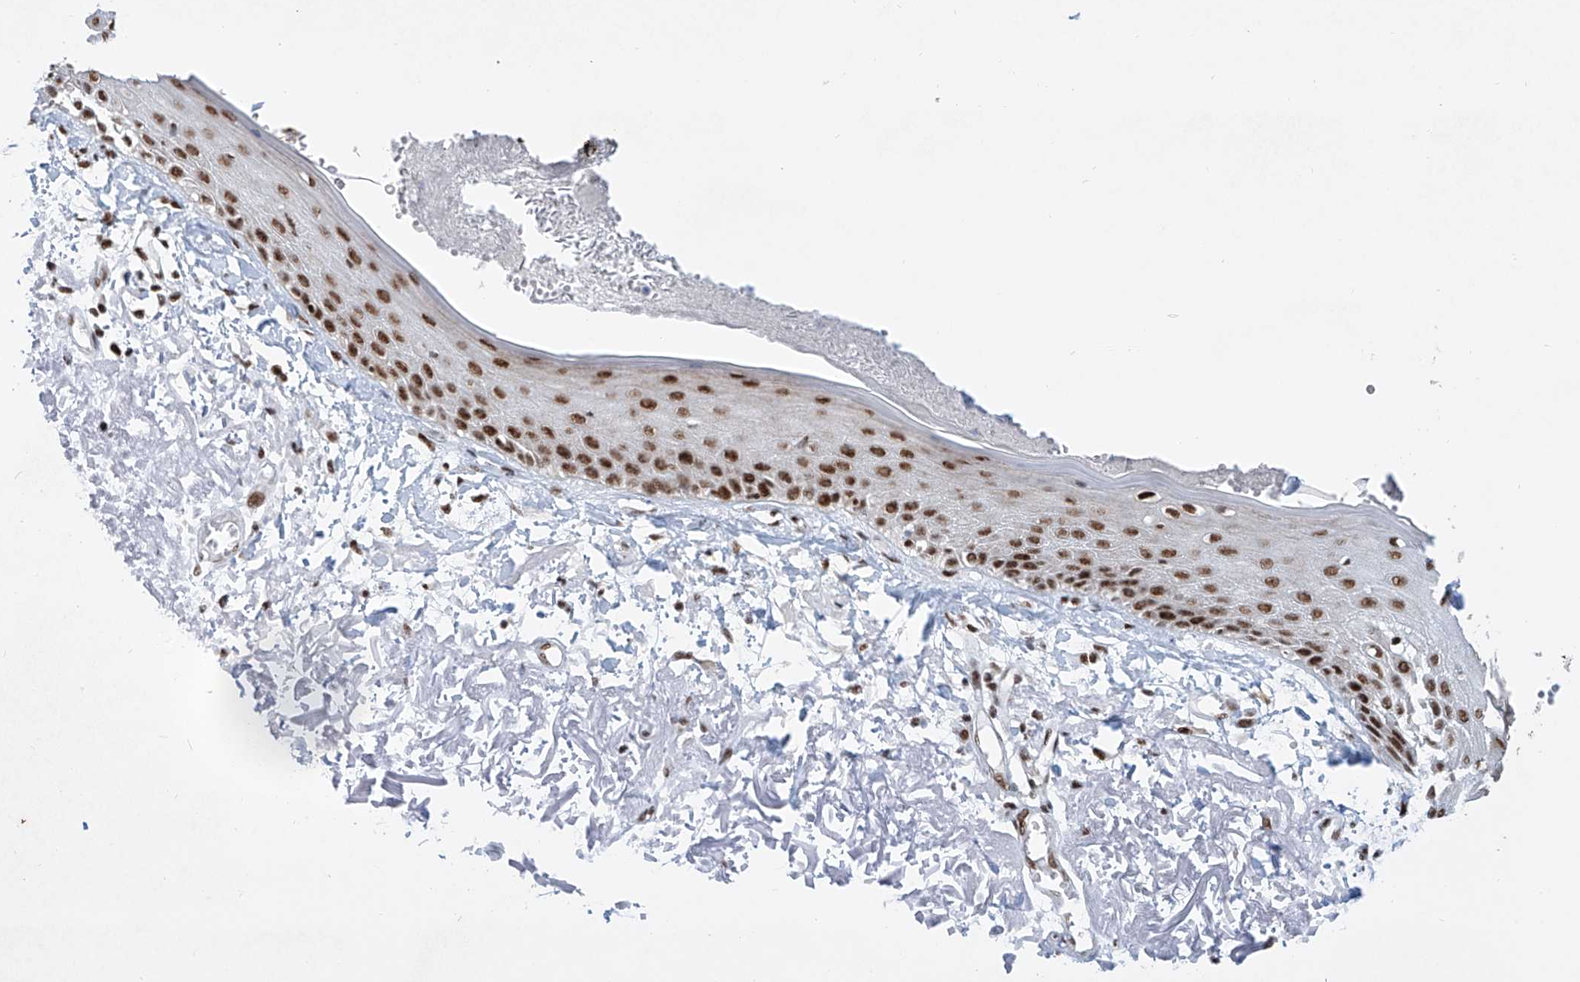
{"staining": {"intensity": "moderate", "quantity": ">75%", "location": "nuclear"}, "tissue": "skin", "cell_type": "Fibroblasts", "image_type": "normal", "snomed": [{"axis": "morphology", "description": "Normal tissue, NOS"}, {"axis": "topography", "description": "Skin"}, {"axis": "topography", "description": "Skeletal muscle"}], "caption": "Normal skin was stained to show a protein in brown. There is medium levels of moderate nuclear staining in approximately >75% of fibroblasts. (Brightfield microscopy of DAB IHC at high magnification).", "gene": "TAF4", "patient": {"sex": "male", "age": 83}}